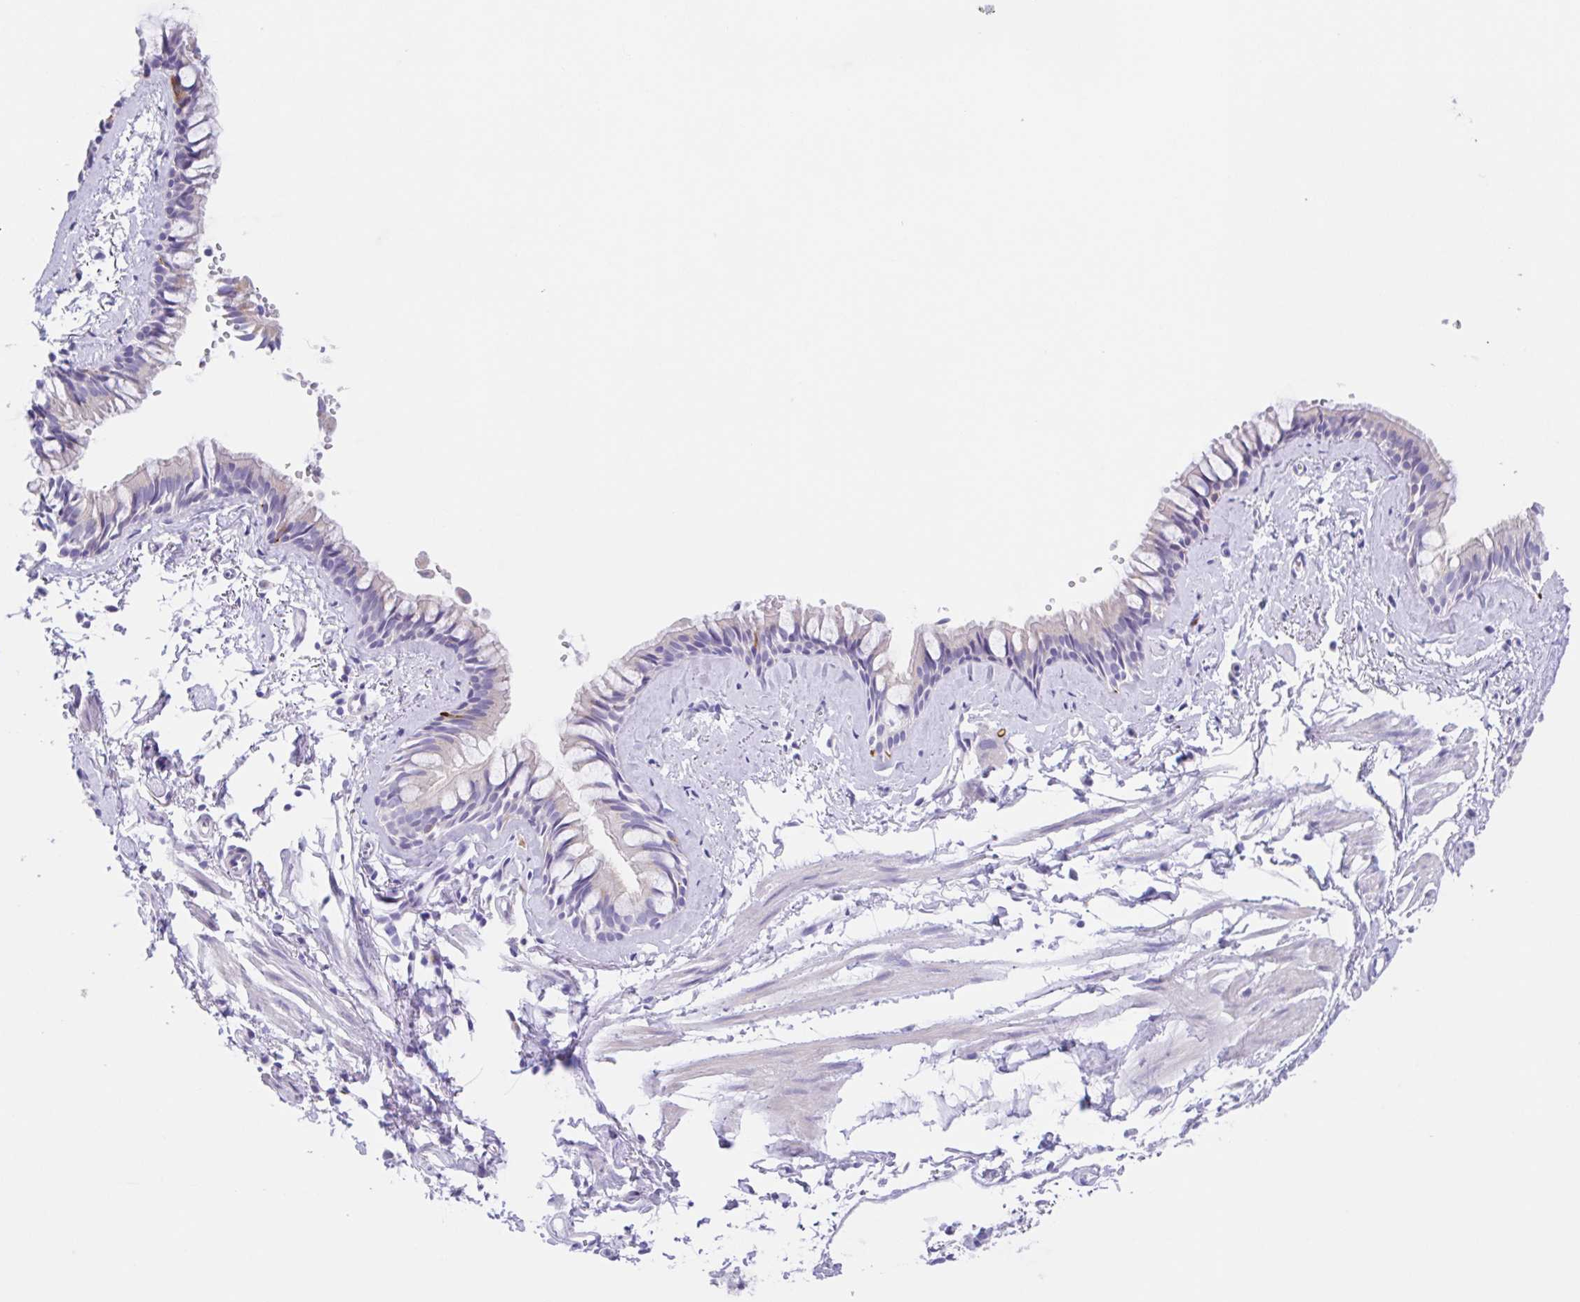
{"staining": {"intensity": "negative", "quantity": "none", "location": "none"}, "tissue": "bronchus", "cell_type": "Respiratory epithelial cells", "image_type": "normal", "snomed": [{"axis": "morphology", "description": "Normal tissue, NOS"}, {"axis": "topography", "description": "Bronchus"}], "caption": "DAB (3,3'-diaminobenzidine) immunohistochemical staining of unremarkable human bronchus demonstrates no significant positivity in respiratory epithelial cells.", "gene": "SCG3", "patient": {"sex": "female", "age": 59}}